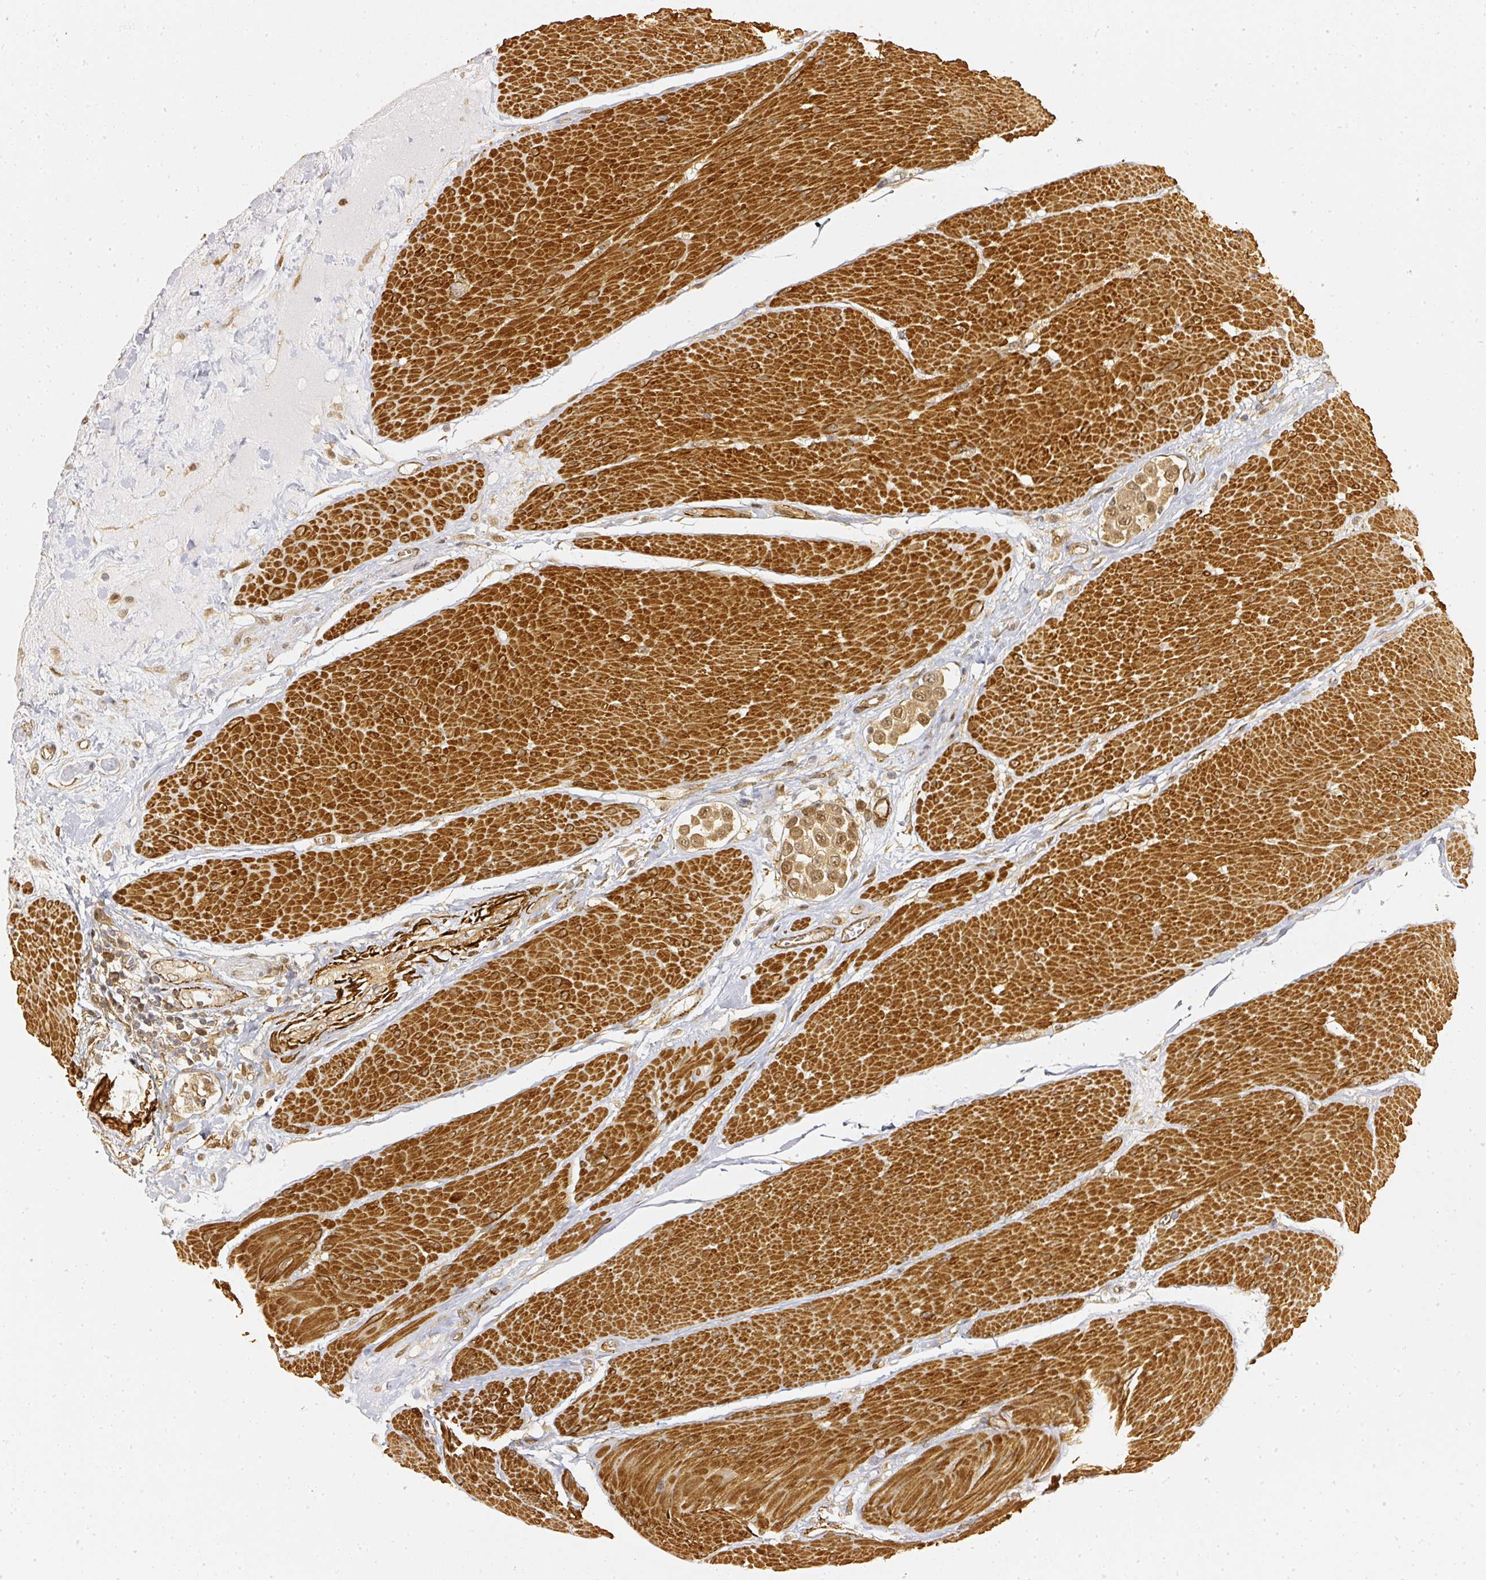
{"staining": {"intensity": "moderate", "quantity": ">75%", "location": "cytoplasmic/membranous,nuclear"}, "tissue": "urothelial cancer", "cell_type": "Tumor cells", "image_type": "cancer", "snomed": [{"axis": "morphology", "description": "Urothelial carcinoma, High grade"}, {"axis": "topography", "description": "Urinary bladder"}], "caption": "Moderate cytoplasmic/membranous and nuclear protein positivity is appreciated in about >75% of tumor cells in urothelial cancer.", "gene": "PSMD1", "patient": {"sex": "male", "age": 50}}